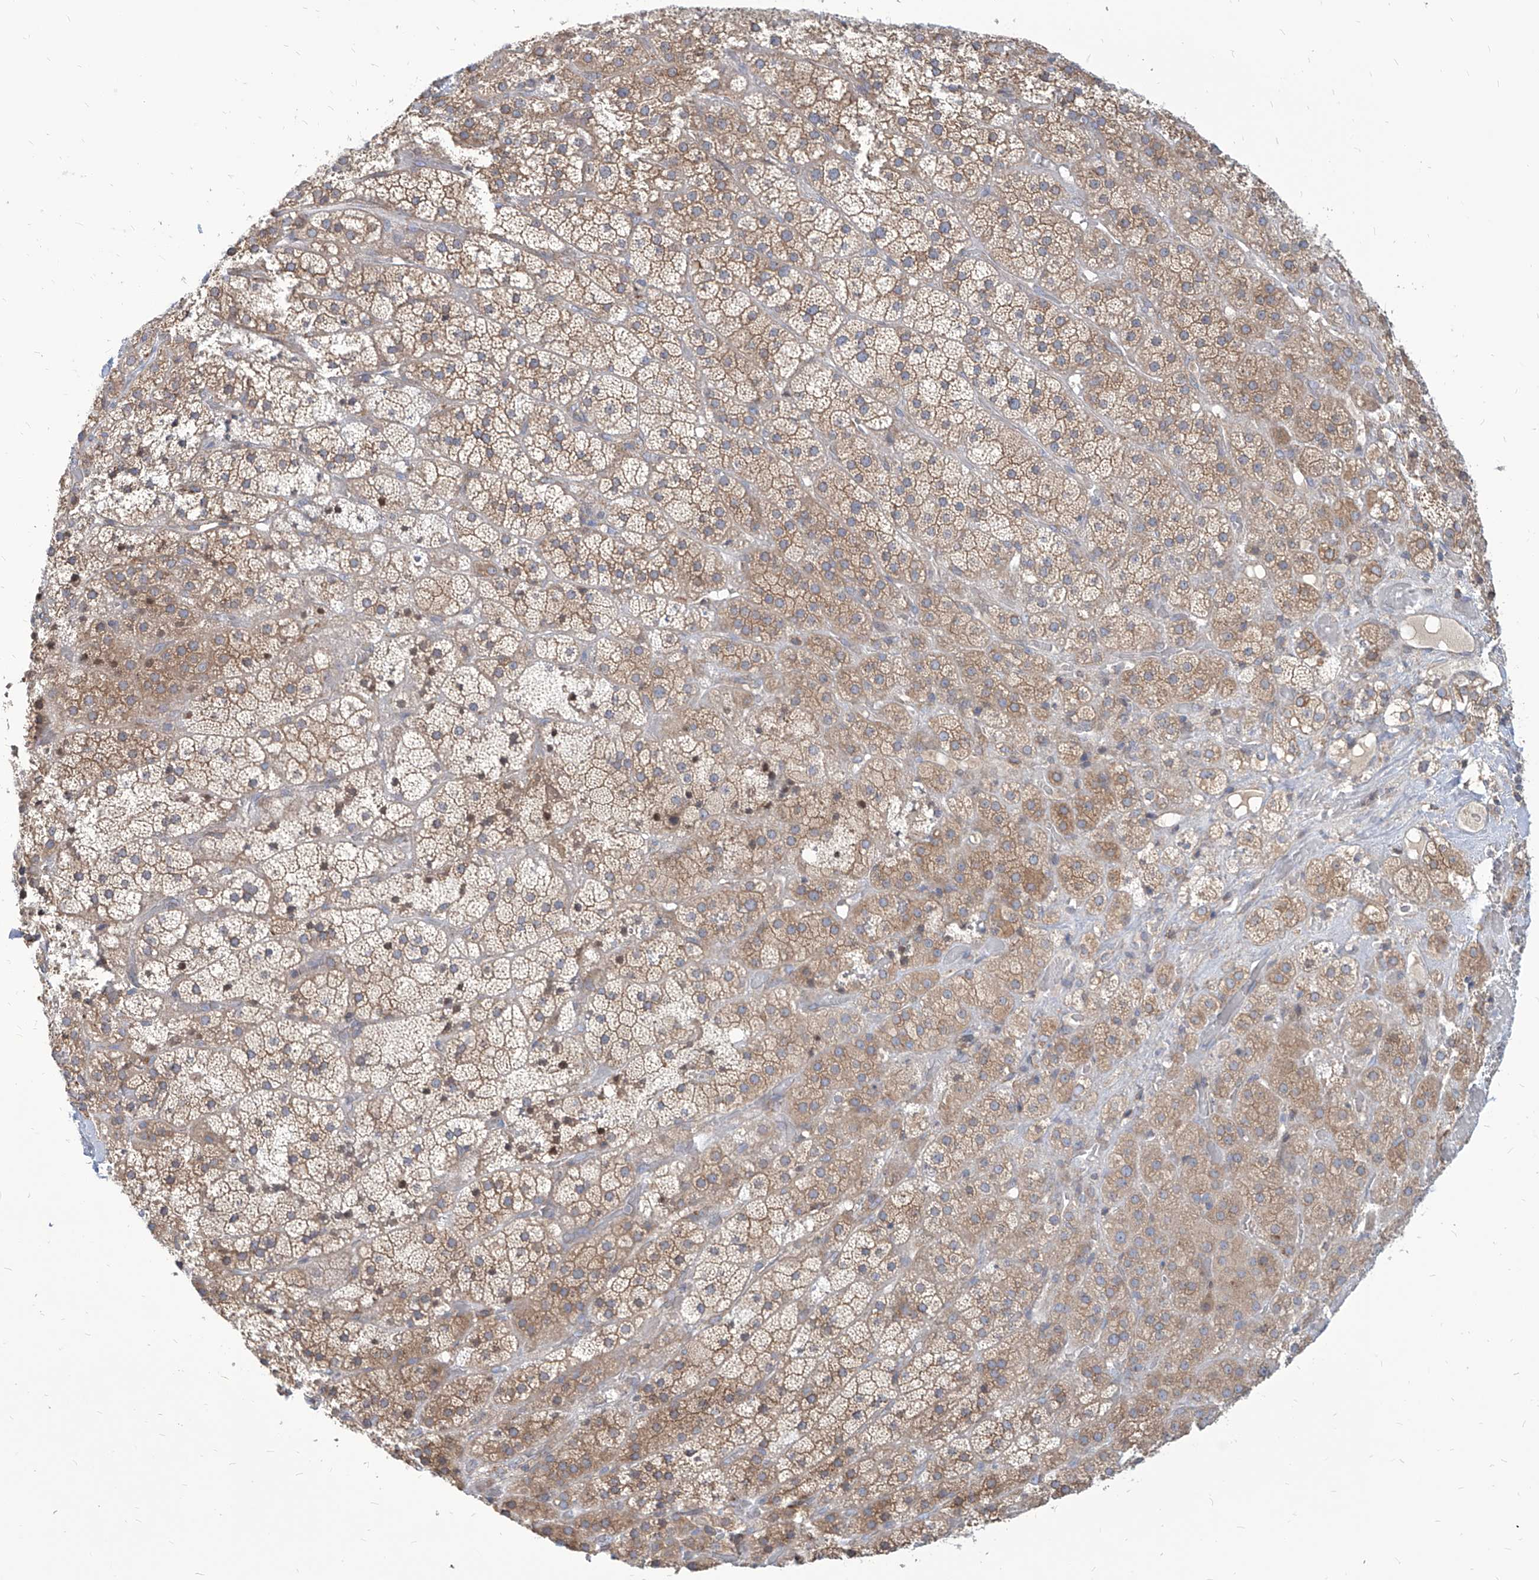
{"staining": {"intensity": "moderate", "quantity": ">75%", "location": "cytoplasmic/membranous"}, "tissue": "adrenal gland", "cell_type": "Glandular cells", "image_type": "normal", "snomed": [{"axis": "morphology", "description": "Normal tissue, NOS"}, {"axis": "topography", "description": "Adrenal gland"}], "caption": "Adrenal gland stained with a brown dye exhibits moderate cytoplasmic/membranous positive staining in approximately >75% of glandular cells.", "gene": "FAM83B", "patient": {"sex": "male", "age": 57}}